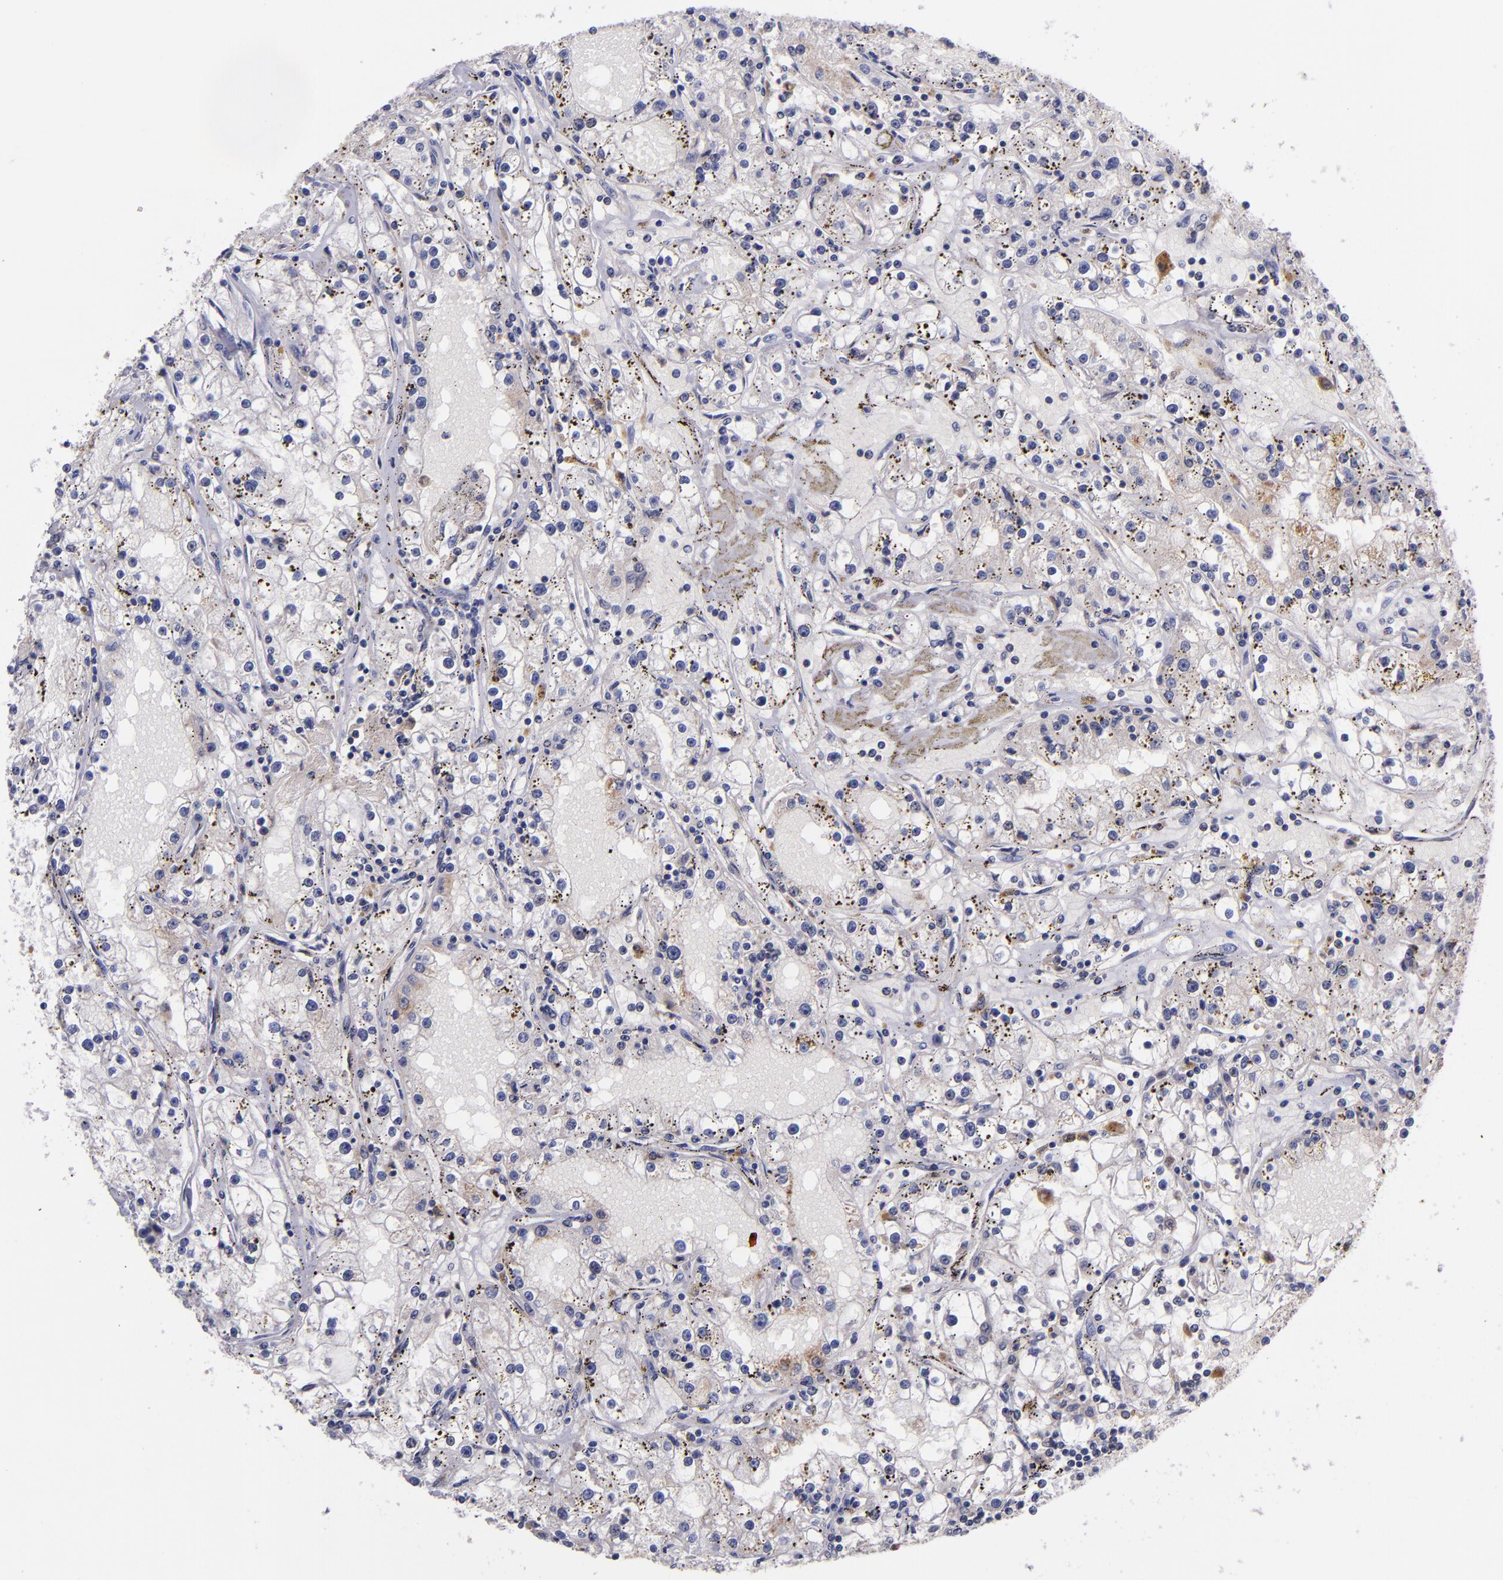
{"staining": {"intensity": "weak", "quantity": "<25%", "location": "cytoplasmic/membranous"}, "tissue": "renal cancer", "cell_type": "Tumor cells", "image_type": "cancer", "snomed": [{"axis": "morphology", "description": "Adenocarcinoma, NOS"}, {"axis": "topography", "description": "Kidney"}], "caption": "A photomicrograph of human renal cancer (adenocarcinoma) is negative for staining in tumor cells.", "gene": "RBP4", "patient": {"sex": "male", "age": 56}}